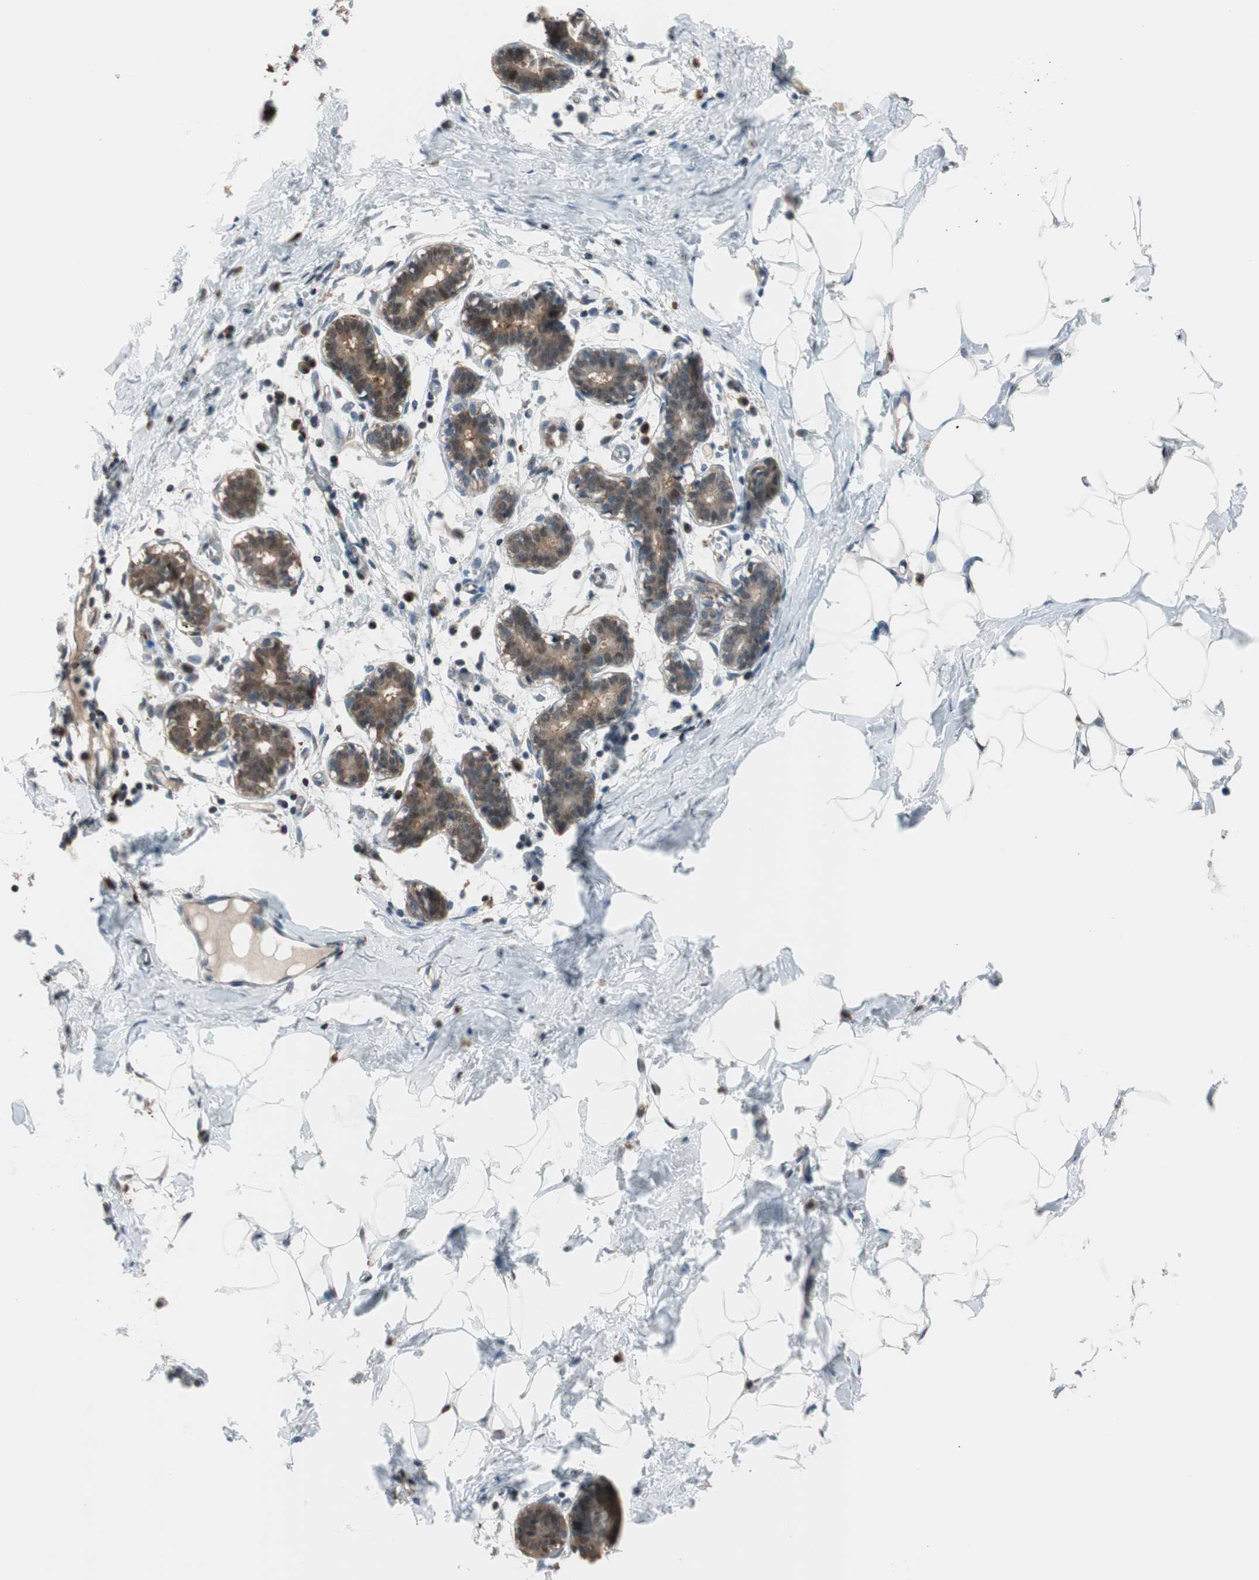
{"staining": {"intensity": "weak", "quantity": "25%-75%", "location": "nuclear"}, "tissue": "breast", "cell_type": "Adipocytes", "image_type": "normal", "snomed": [{"axis": "morphology", "description": "Normal tissue, NOS"}, {"axis": "topography", "description": "Breast"}], "caption": "Immunohistochemistry (IHC) (DAB) staining of benign human breast exhibits weak nuclear protein staining in about 25%-75% of adipocytes. (Brightfield microscopy of DAB IHC at high magnification).", "gene": "P3R3URF", "patient": {"sex": "female", "age": 27}}